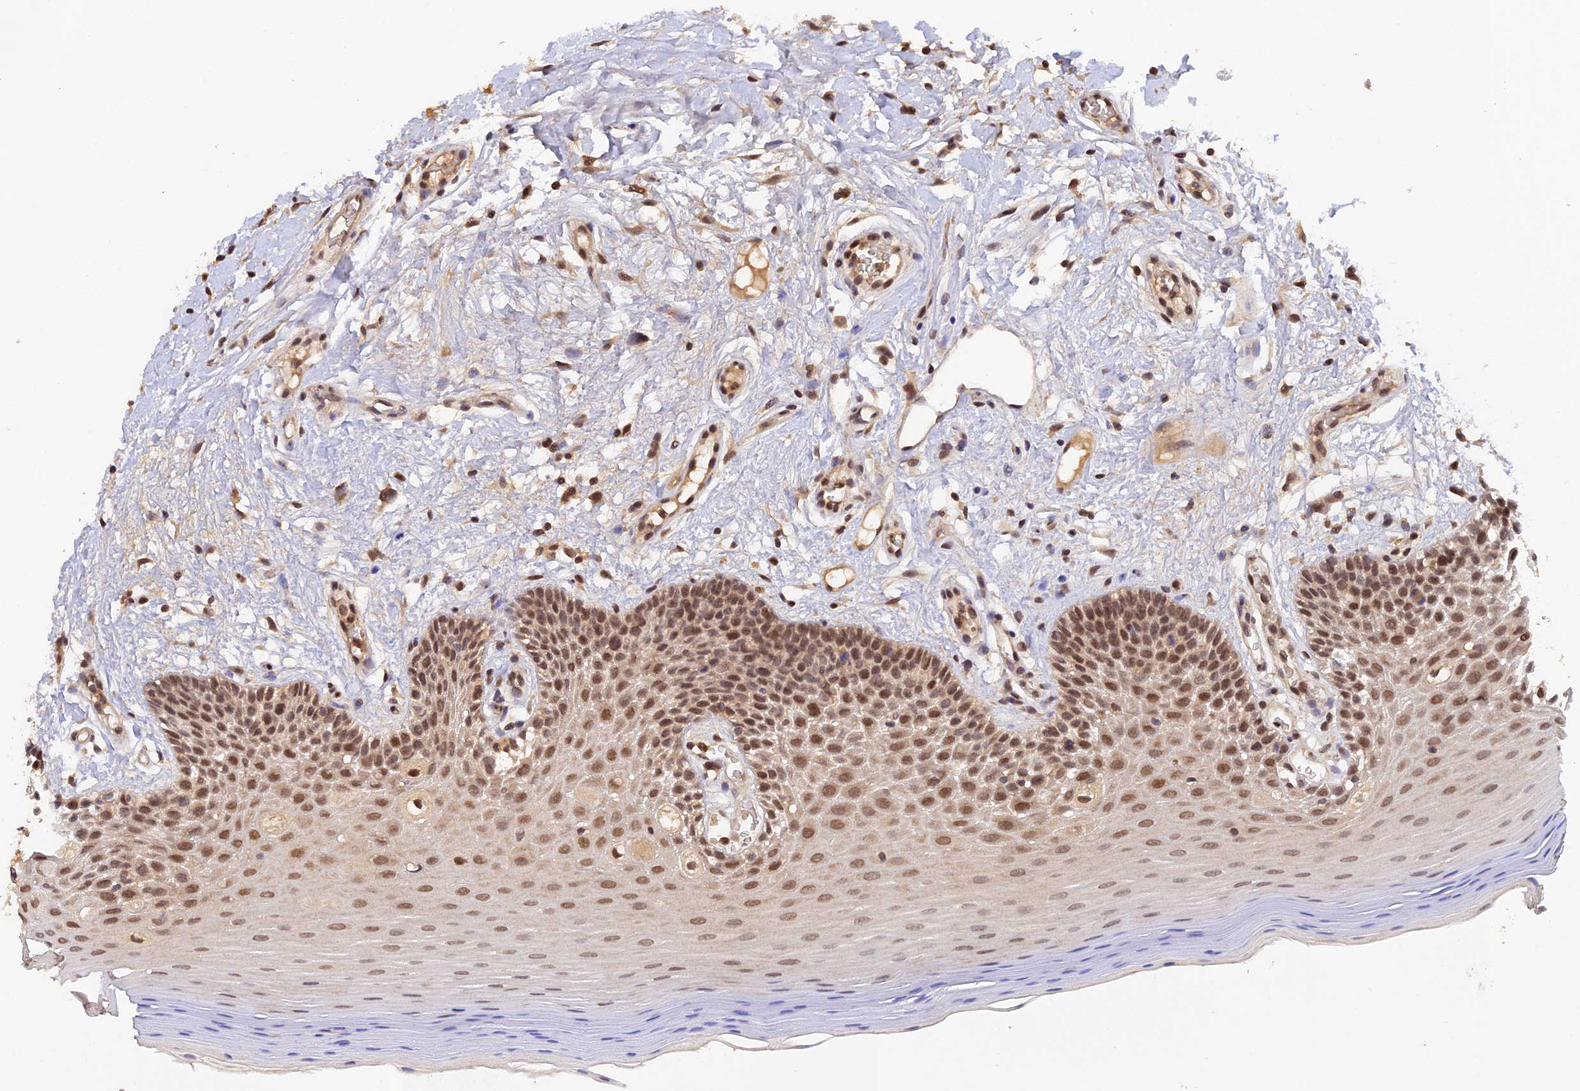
{"staining": {"intensity": "moderate", "quantity": ">75%", "location": "nuclear"}, "tissue": "oral mucosa", "cell_type": "Squamous epithelial cells", "image_type": "normal", "snomed": [{"axis": "morphology", "description": "Normal tissue, NOS"}, {"axis": "topography", "description": "Oral tissue"}, {"axis": "topography", "description": "Tounge, NOS"}], "caption": "Benign oral mucosa reveals moderate nuclear staining in approximately >75% of squamous epithelial cells, visualized by immunohistochemistry.", "gene": "ZNF436", "patient": {"sex": "male", "age": 47}}